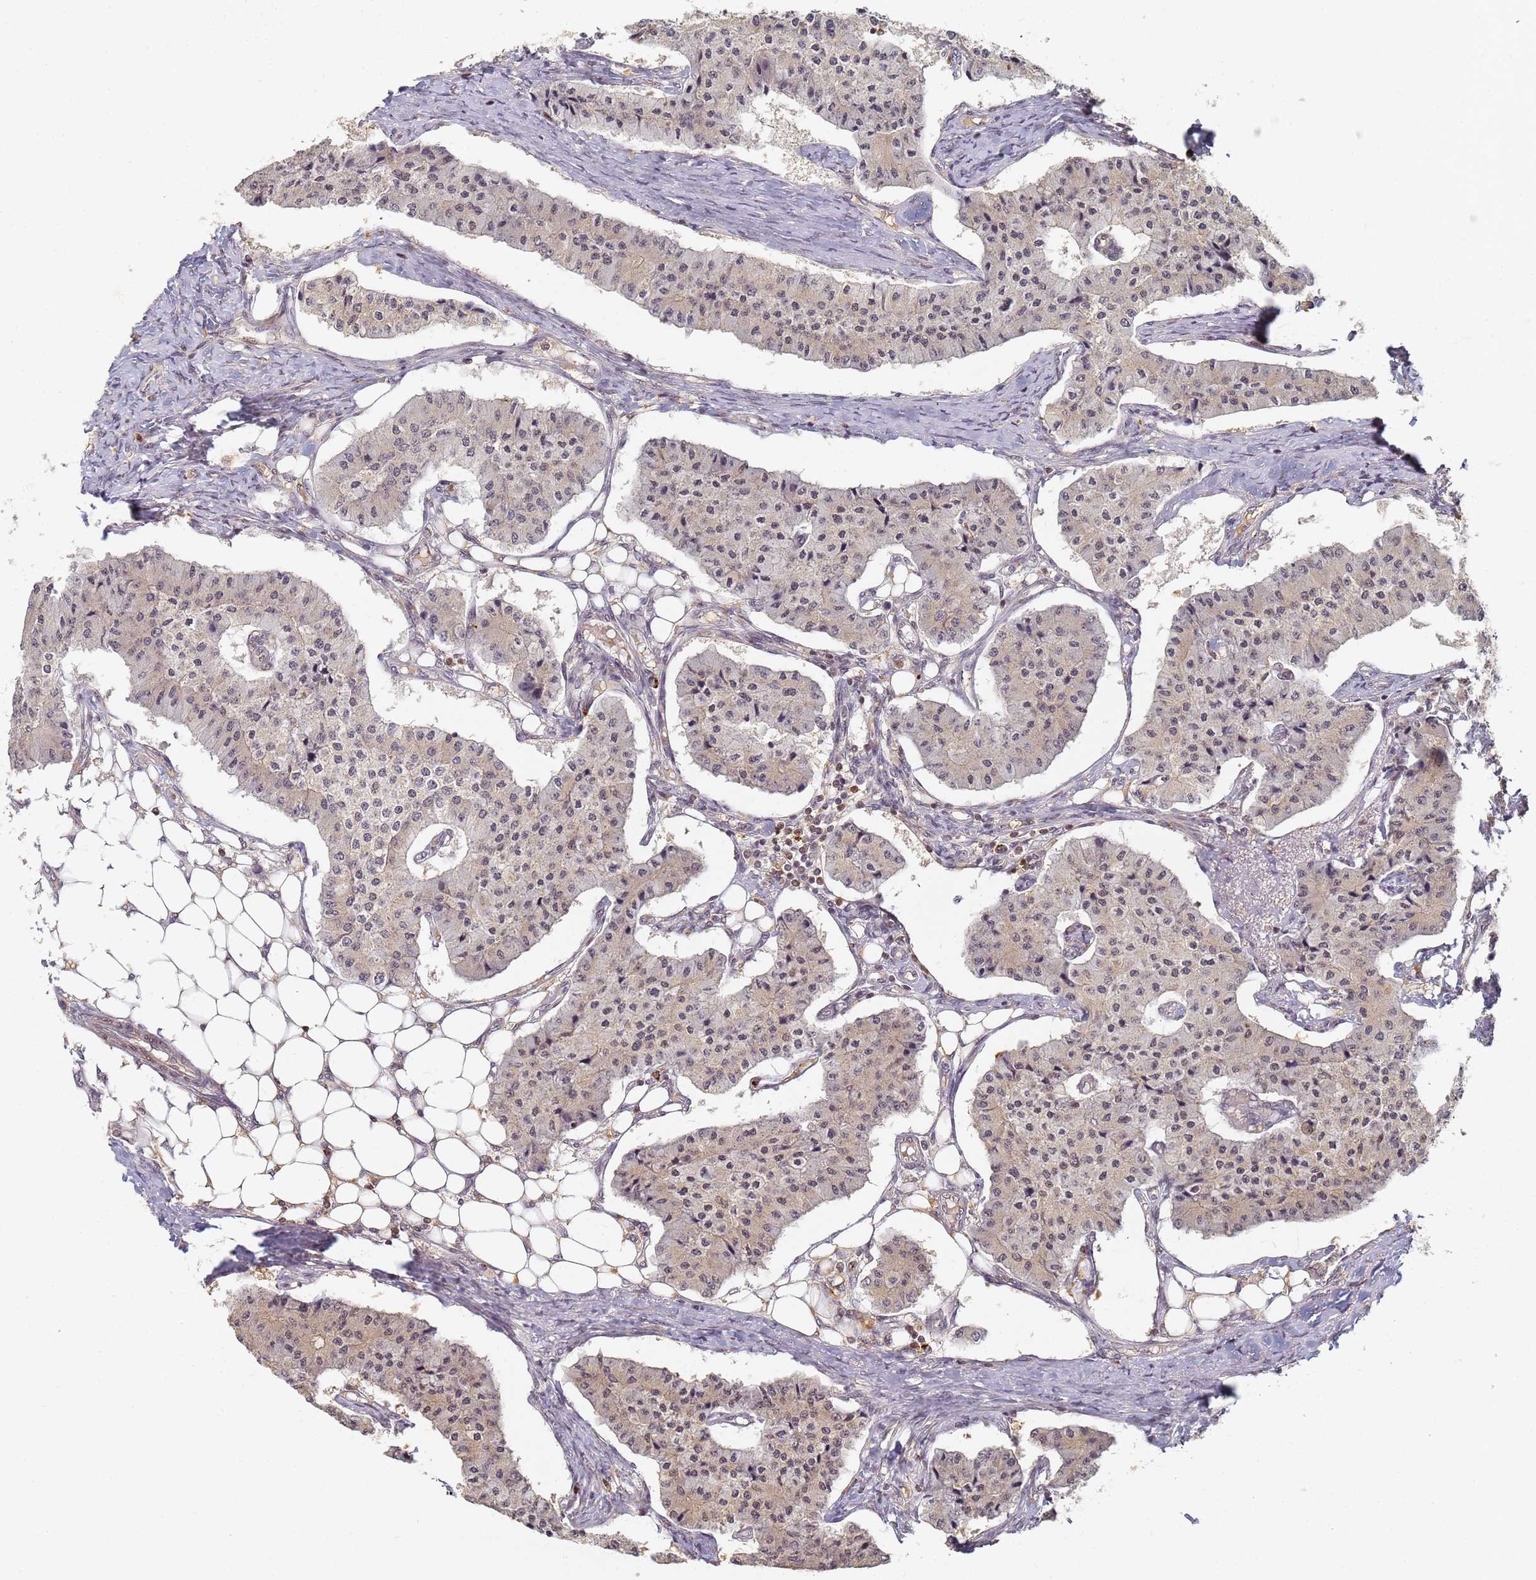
{"staining": {"intensity": "weak", "quantity": "25%-75%", "location": "nuclear"}, "tissue": "carcinoid", "cell_type": "Tumor cells", "image_type": "cancer", "snomed": [{"axis": "morphology", "description": "Carcinoid, malignant, NOS"}, {"axis": "topography", "description": "Colon"}], "caption": "Protein staining shows weak nuclear expression in about 25%-75% of tumor cells in carcinoid.", "gene": "HMCES", "patient": {"sex": "female", "age": 52}}